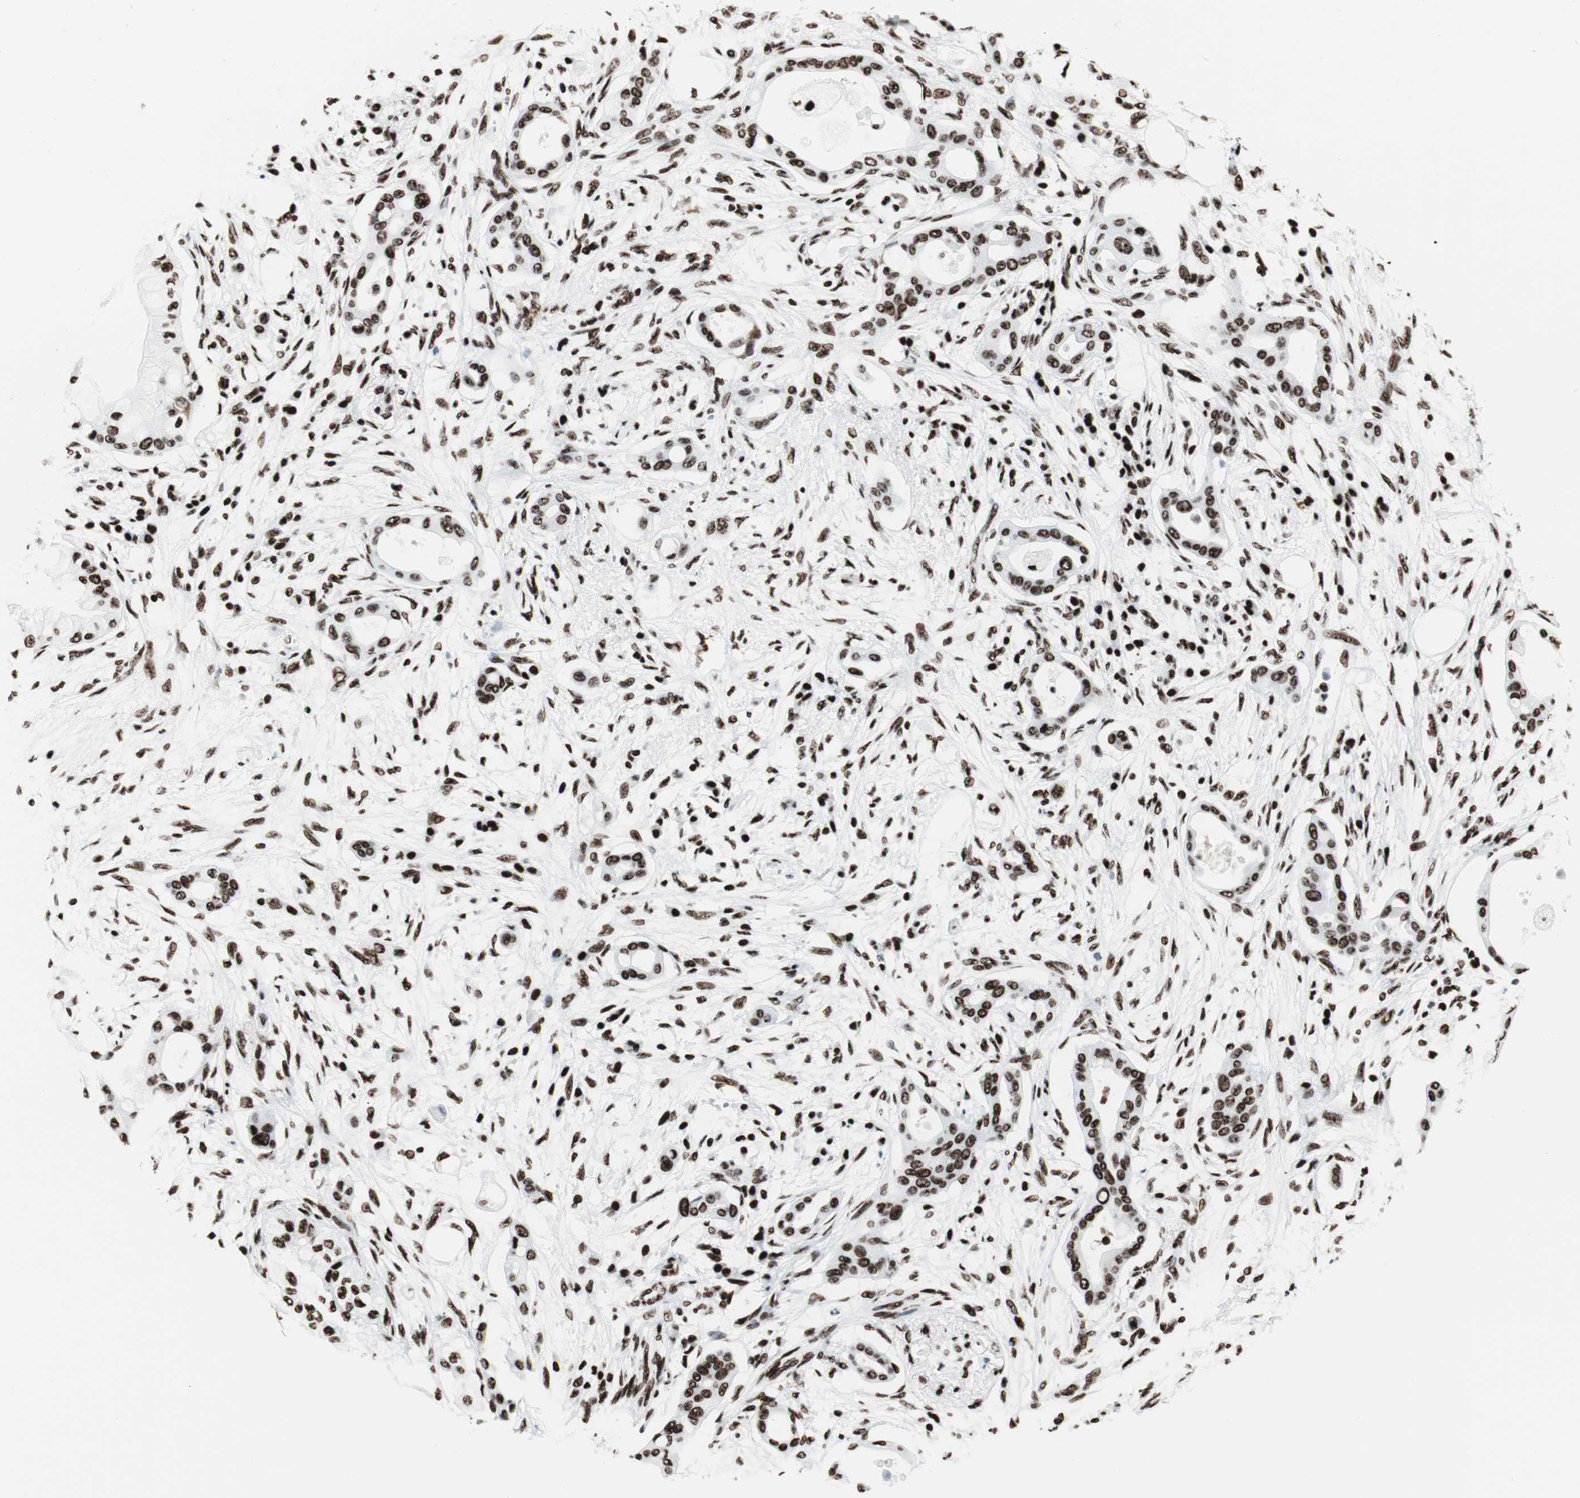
{"staining": {"intensity": "strong", "quantity": ">75%", "location": "nuclear"}, "tissue": "pancreatic cancer", "cell_type": "Tumor cells", "image_type": "cancer", "snomed": [{"axis": "morphology", "description": "Adenocarcinoma, NOS"}, {"axis": "morphology", "description": "Adenocarcinoma, metastatic, NOS"}, {"axis": "topography", "description": "Lymph node"}, {"axis": "topography", "description": "Pancreas"}, {"axis": "topography", "description": "Duodenum"}], "caption": "IHC (DAB) staining of metastatic adenocarcinoma (pancreatic) displays strong nuclear protein staining in about >75% of tumor cells.", "gene": "NCL", "patient": {"sex": "female", "age": 64}}